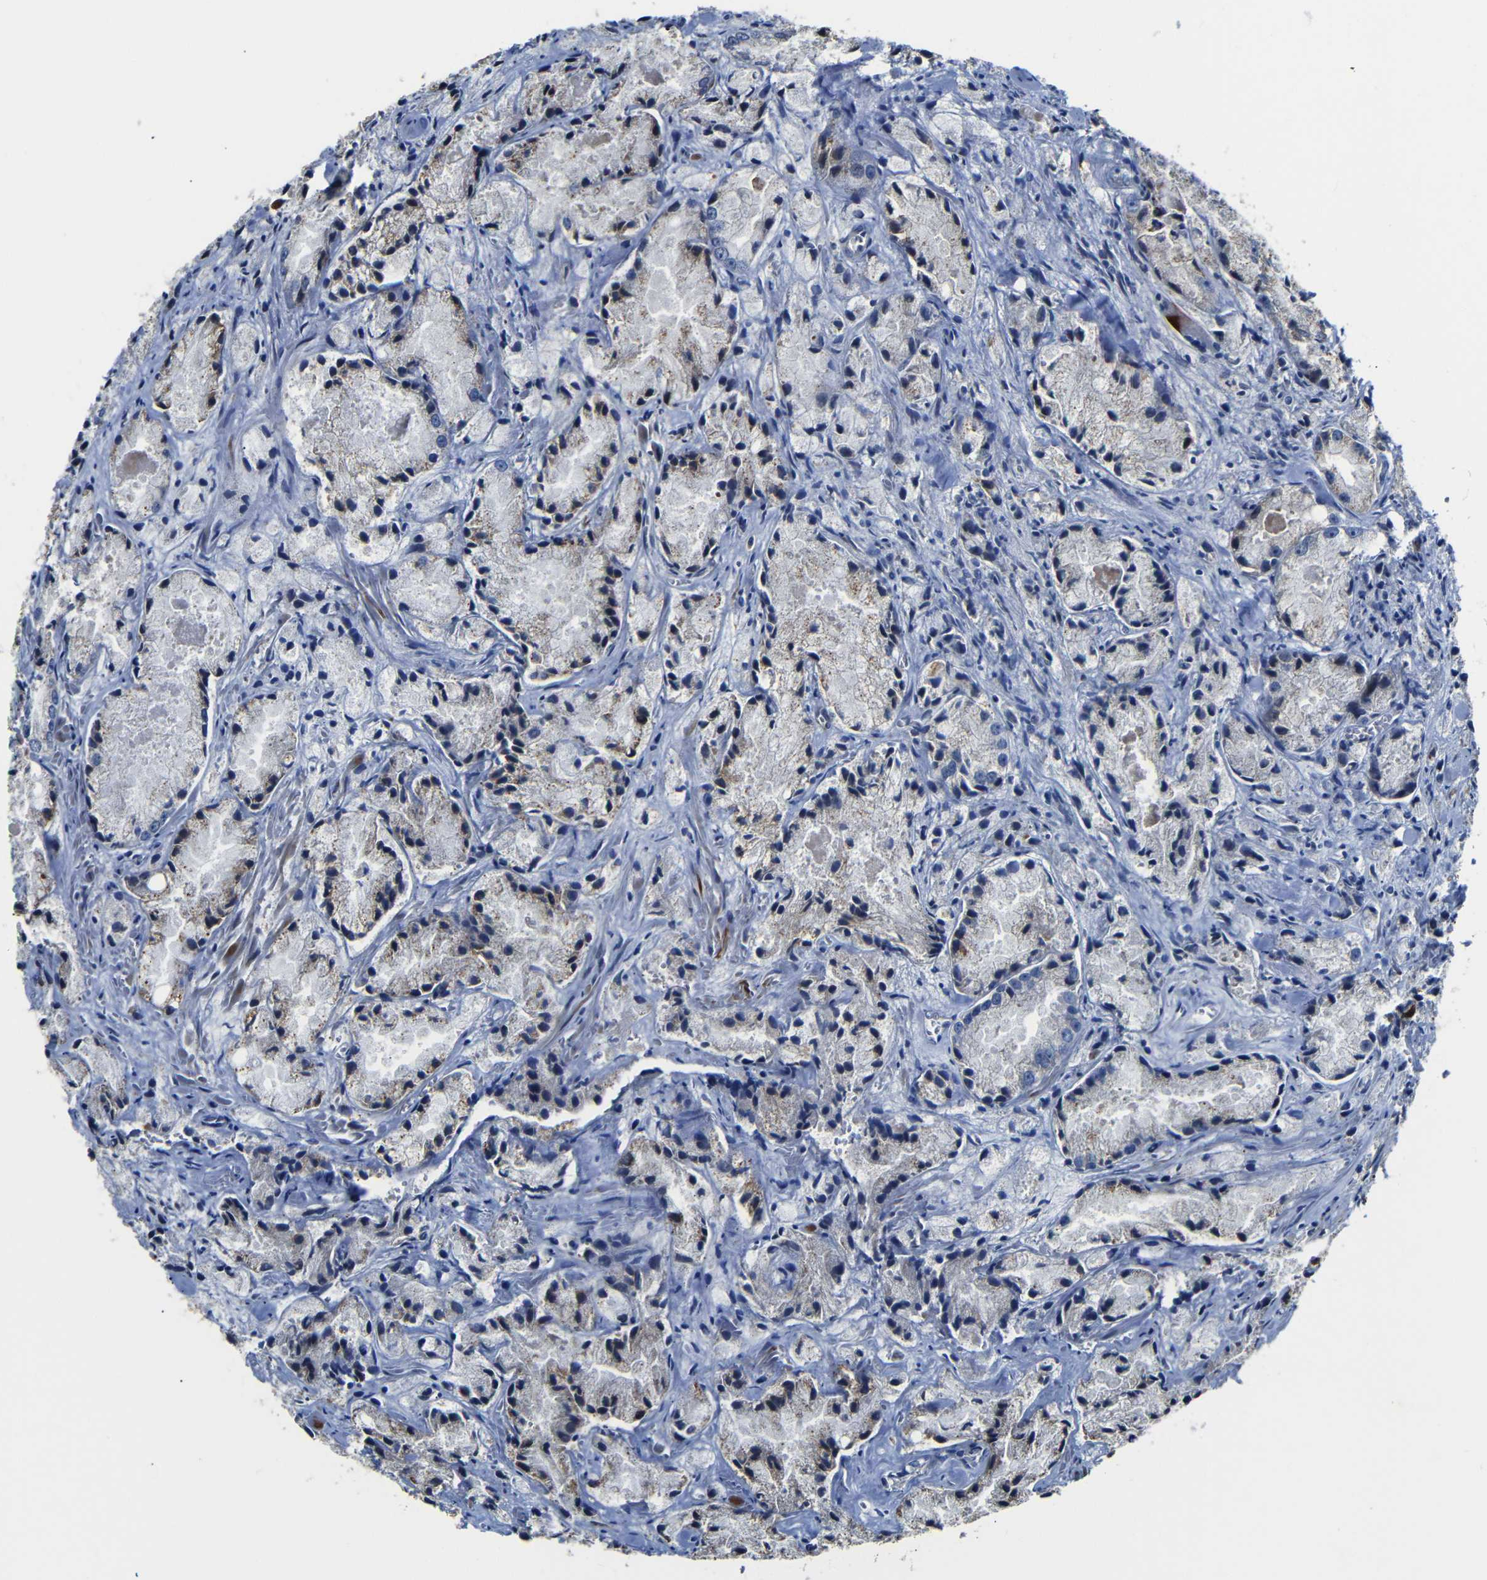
{"staining": {"intensity": "weak", "quantity": "25%-75%", "location": "cytoplasmic/membranous"}, "tissue": "prostate cancer", "cell_type": "Tumor cells", "image_type": "cancer", "snomed": [{"axis": "morphology", "description": "Adenocarcinoma, Low grade"}, {"axis": "topography", "description": "Prostate"}], "caption": "Human prostate cancer (low-grade adenocarcinoma) stained with a brown dye displays weak cytoplasmic/membranous positive staining in approximately 25%-75% of tumor cells.", "gene": "AFDN", "patient": {"sex": "male", "age": 64}}